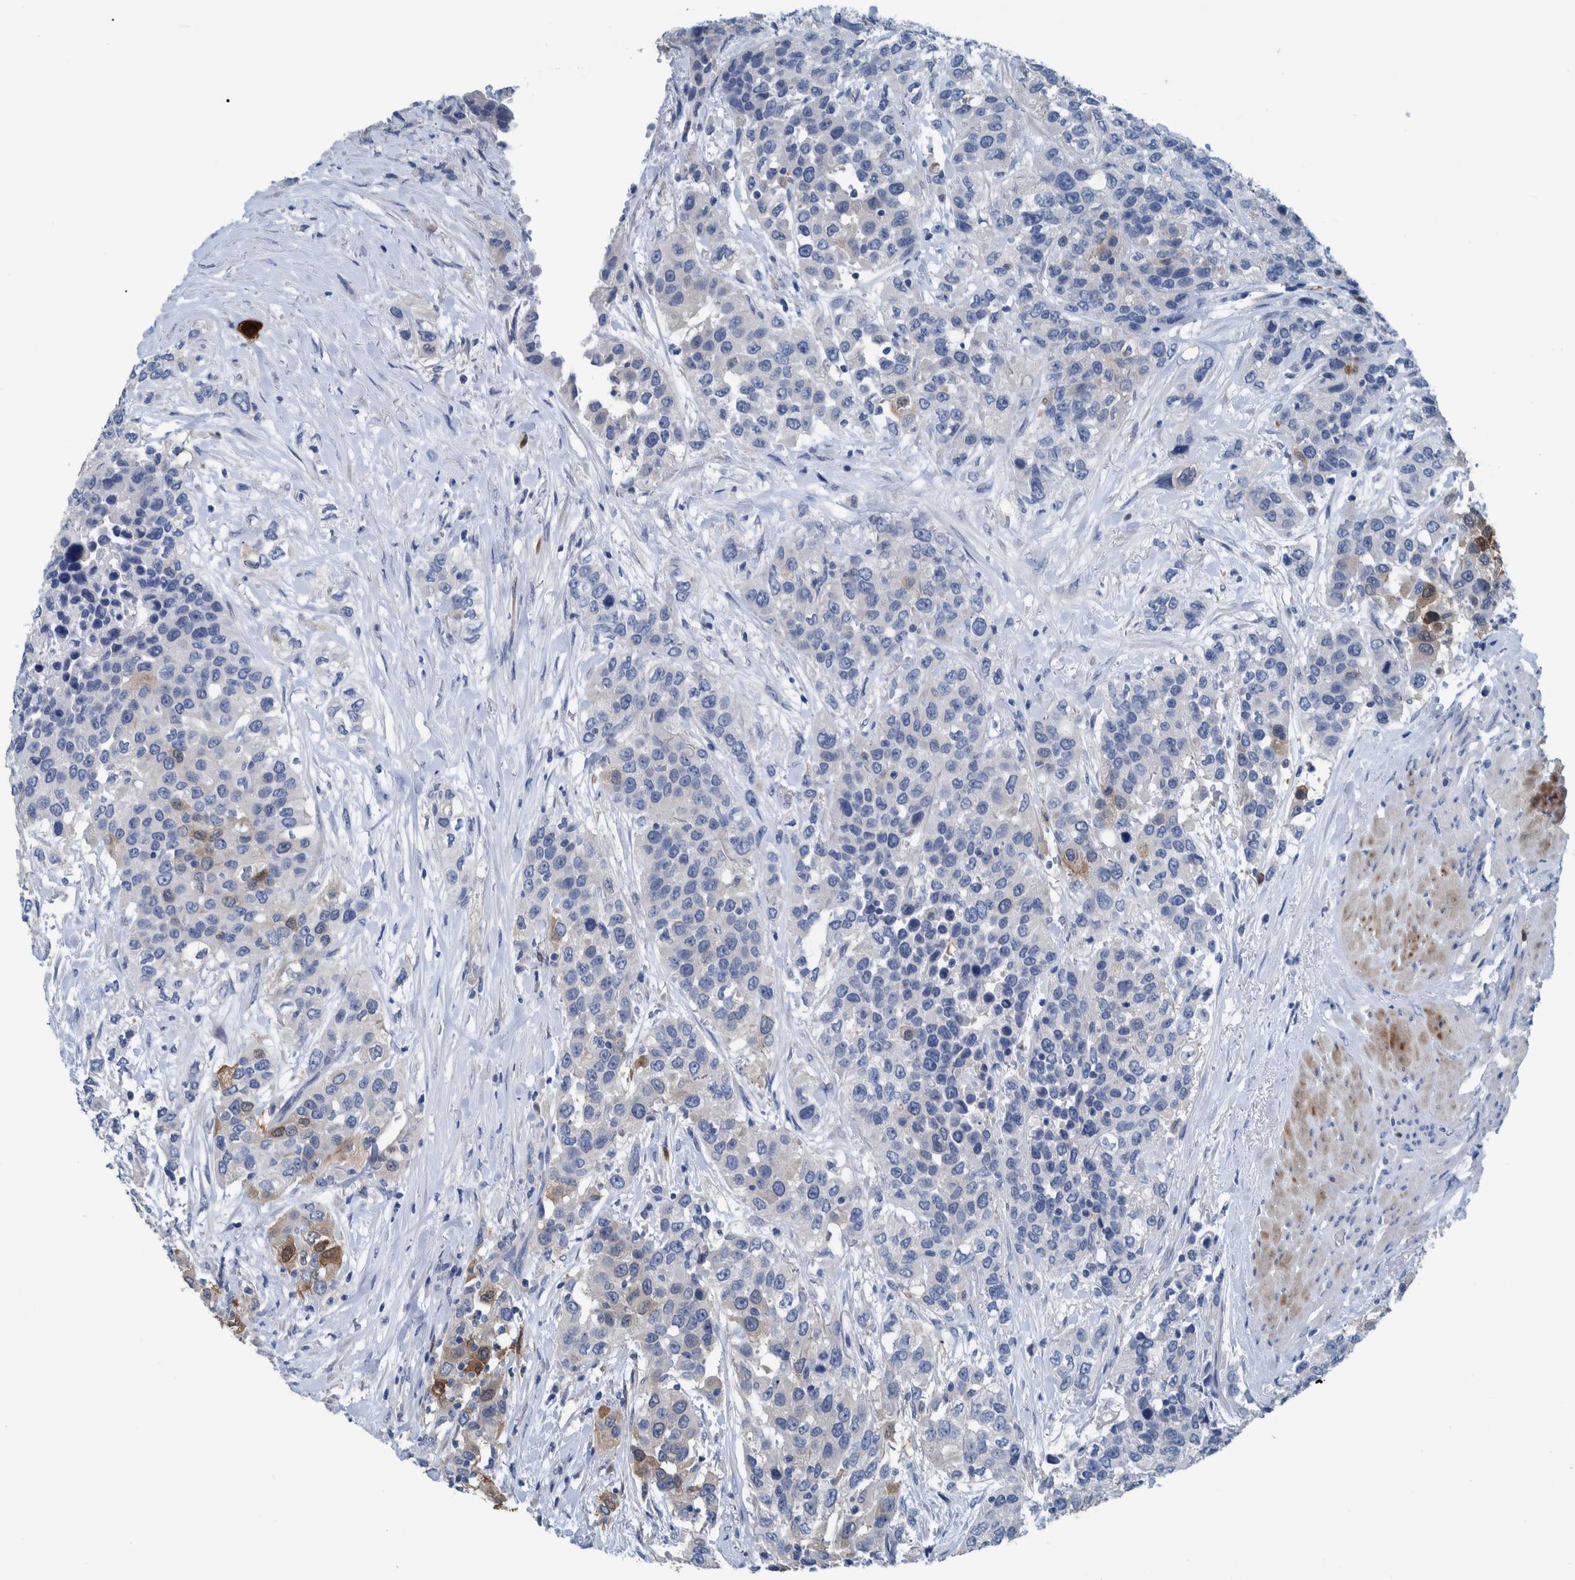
{"staining": {"intensity": "moderate", "quantity": "<25%", "location": "cytoplasmic/membranous,nuclear"}, "tissue": "urothelial cancer", "cell_type": "Tumor cells", "image_type": "cancer", "snomed": [{"axis": "morphology", "description": "Urothelial carcinoma, High grade"}, {"axis": "topography", "description": "Urinary bladder"}], "caption": "Tumor cells exhibit low levels of moderate cytoplasmic/membranous and nuclear staining in approximately <25% of cells in human urothelial carcinoma (high-grade).", "gene": "IDO1", "patient": {"sex": "female", "age": 80}}